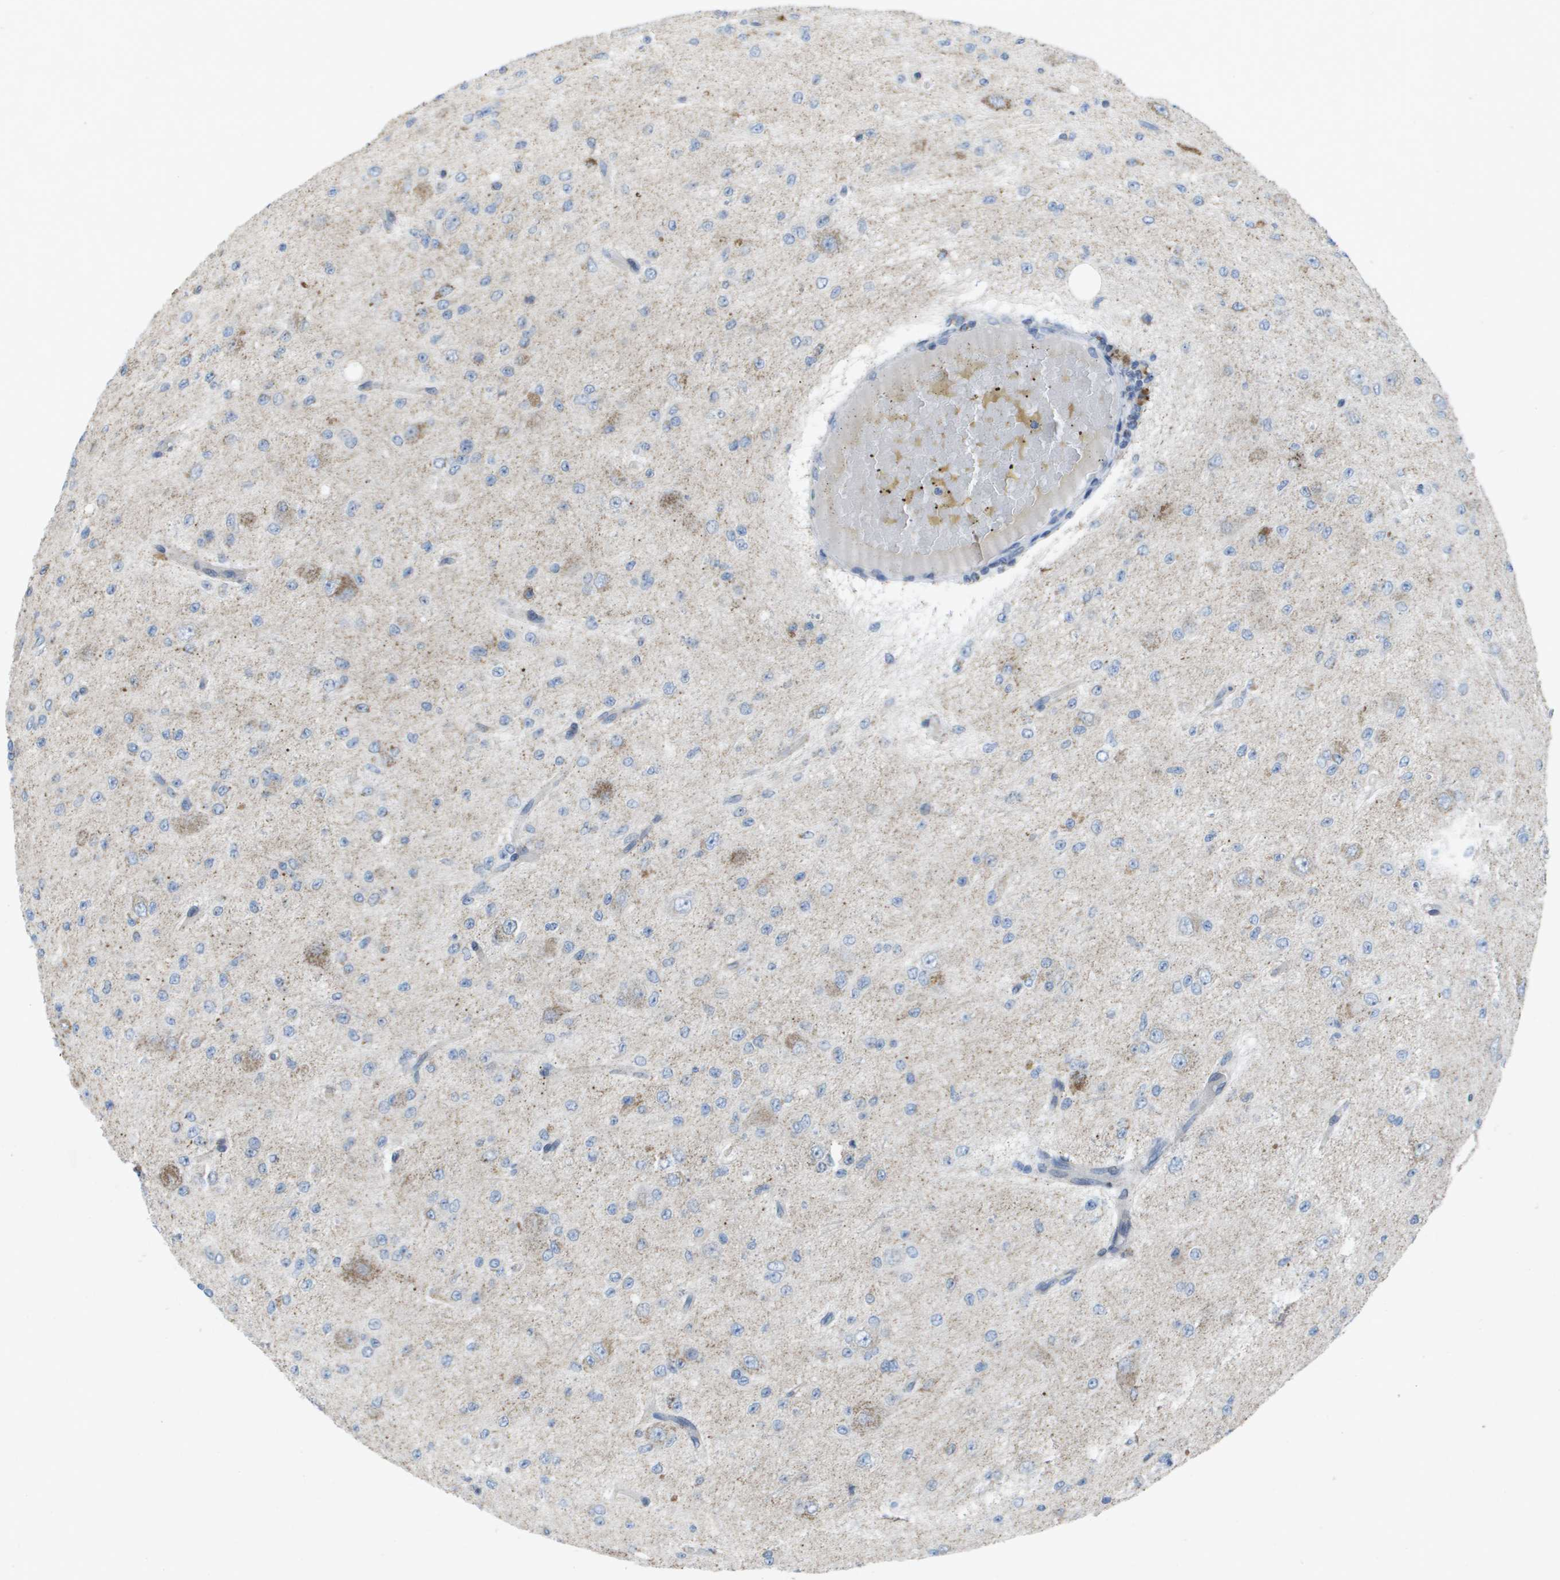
{"staining": {"intensity": "moderate", "quantity": "<25%", "location": "cytoplasmic/membranous"}, "tissue": "glioma", "cell_type": "Tumor cells", "image_type": "cancer", "snomed": [{"axis": "morphology", "description": "Glioma, malignant, High grade"}, {"axis": "topography", "description": "pancreas cauda"}], "caption": "The image demonstrates immunohistochemical staining of high-grade glioma (malignant). There is moderate cytoplasmic/membranous staining is present in about <25% of tumor cells.", "gene": "TMEM223", "patient": {"sex": "male", "age": 60}}